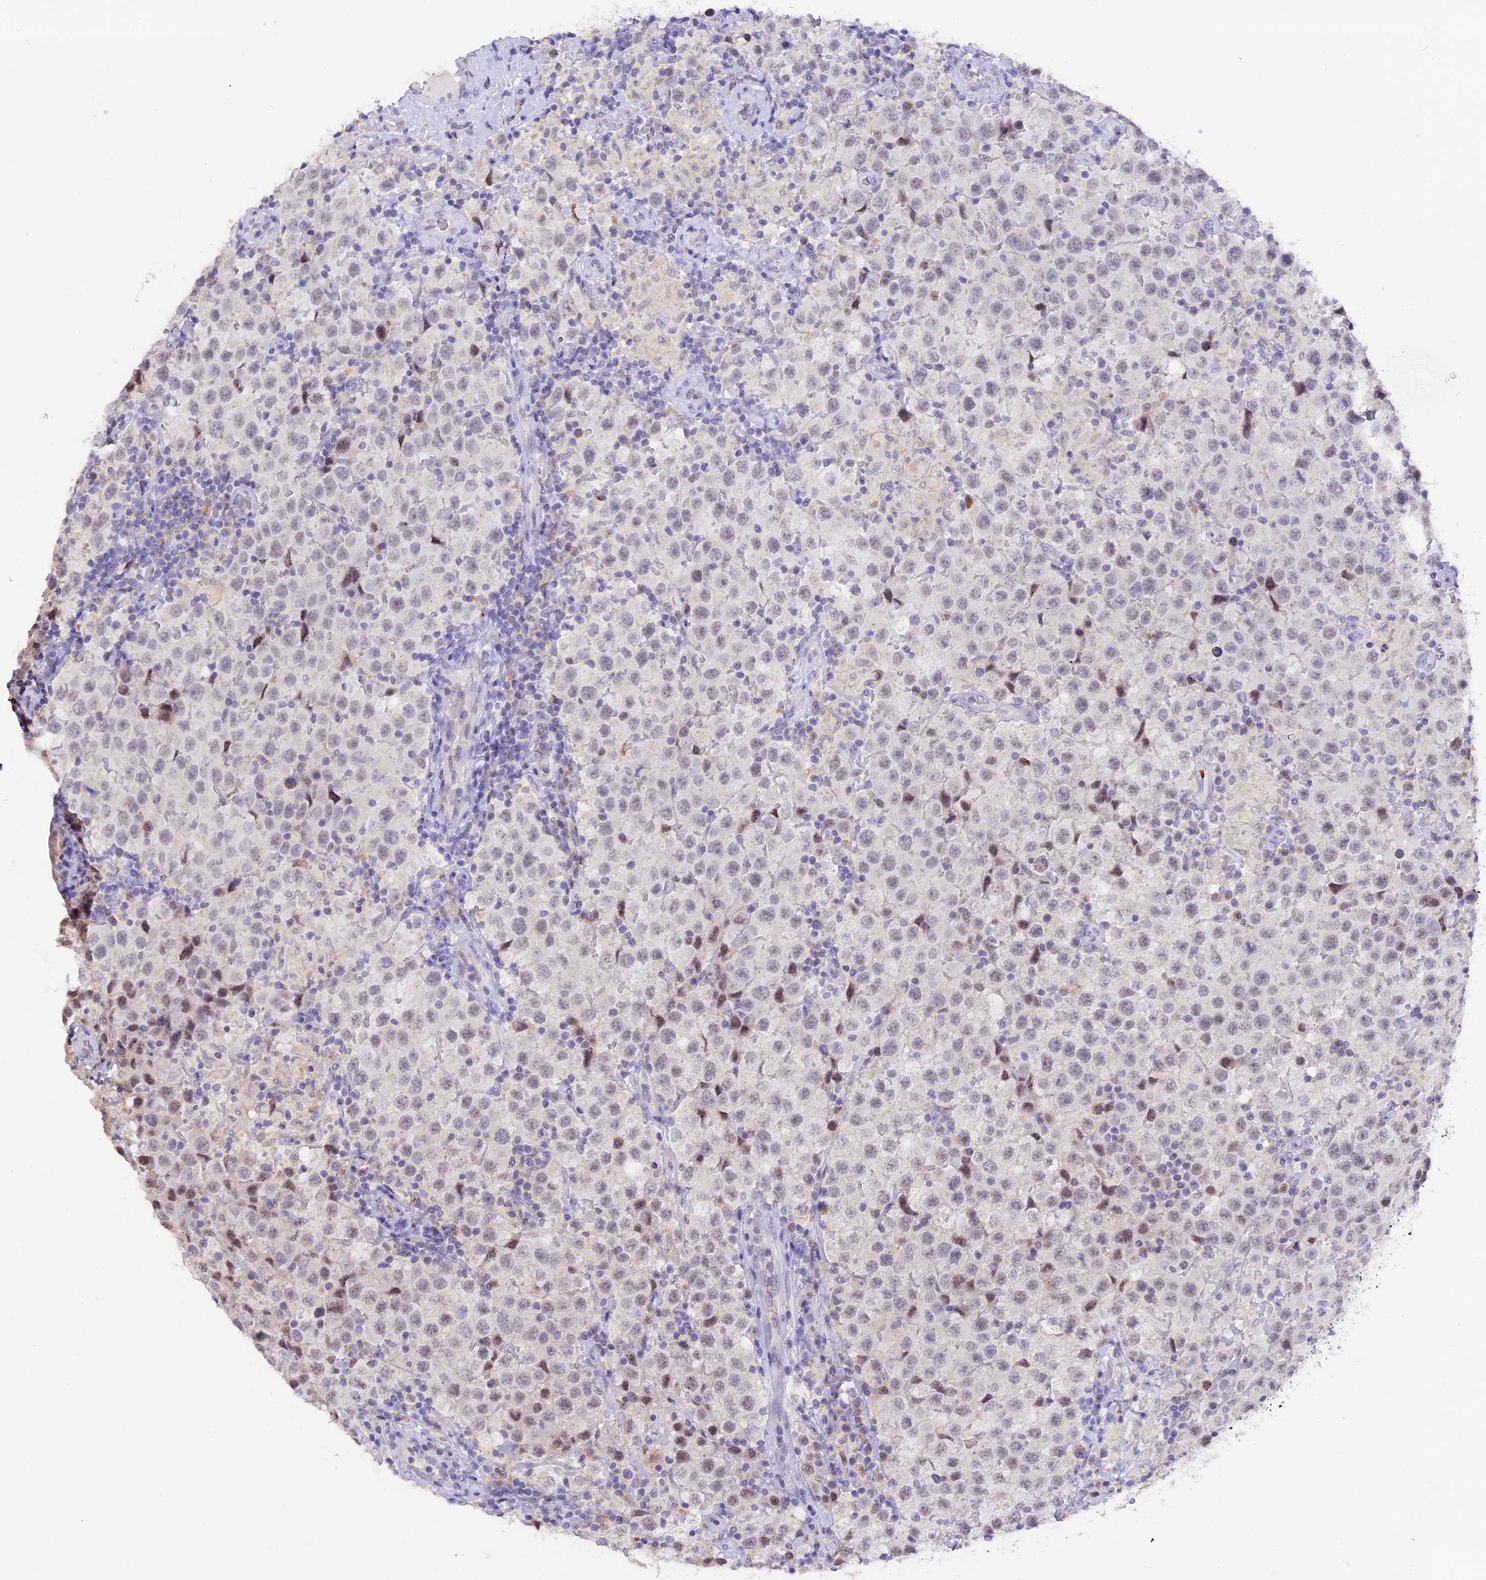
{"staining": {"intensity": "weak", "quantity": "<25%", "location": "nuclear"}, "tissue": "testis cancer", "cell_type": "Tumor cells", "image_type": "cancer", "snomed": [{"axis": "morphology", "description": "Seminoma, NOS"}, {"axis": "morphology", "description": "Carcinoma, Embryonal, NOS"}, {"axis": "topography", "description": "Testis"}], "caption": "Immunohistochemistry (IHC) histopathology image of human embryonal carcinoma (testis) stained for a protein (brown), which exhibits no positivity in tumor cells.", "gene": "AHSP", "patient": {"sex": "male", "age": 41}}